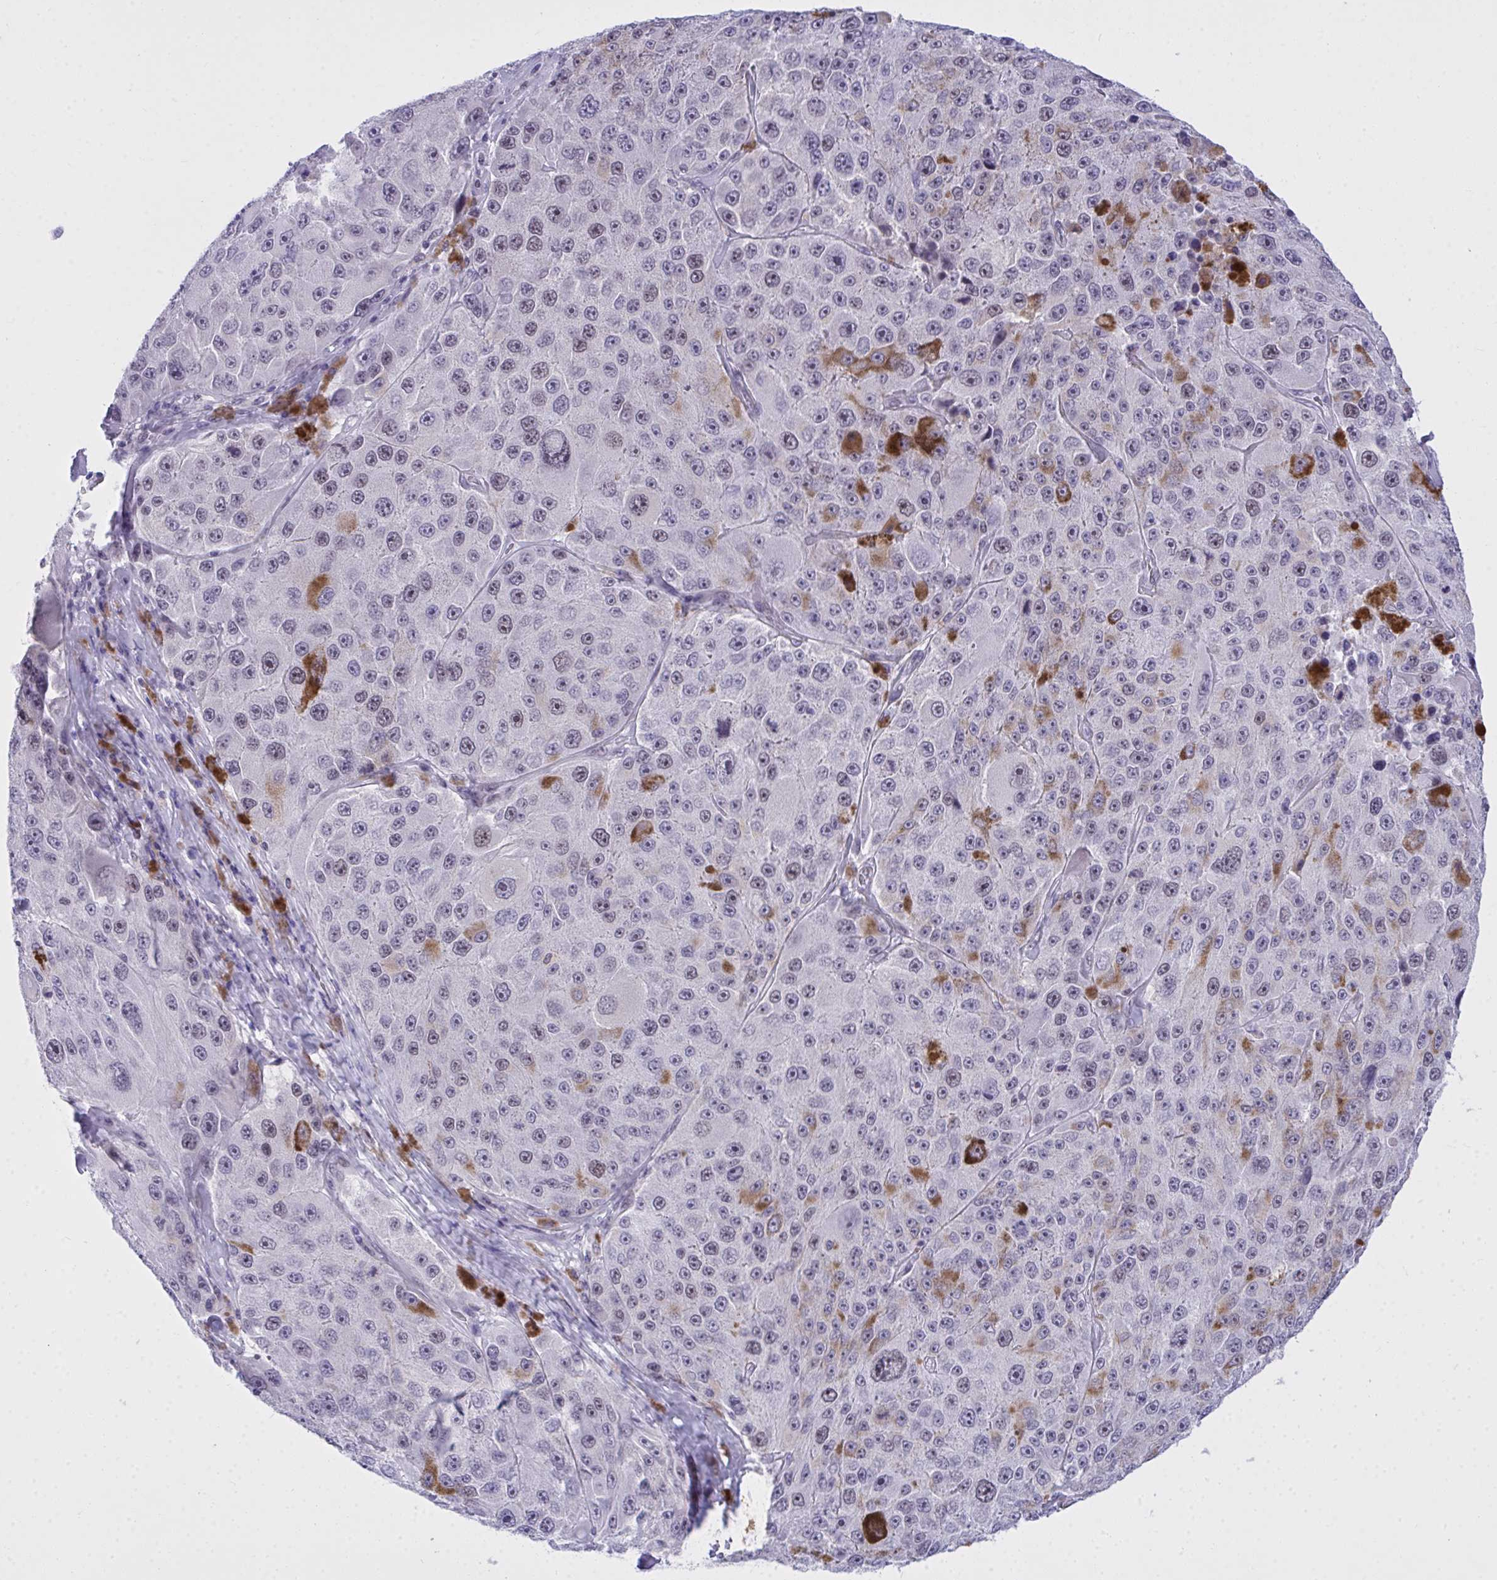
{"staining": {"intensity": "weak", "quantity": "<25%", "location": "nuclear"}, "tissue": "melanoma", "cell_type": "Tumor cells", "image_type": "cancer", "snomed": [{"axis": "morphology", "description": "Malignant melanoma, Metastatic site"}, {"axis": "topography", "description": "Lymph node"}], "caption": "This is an immunohistochemistry (IHC) photomicrograph of human melanoma. There is no staining in tumor cells.", "gene": "TEAD4", "patient": {"sex": "male", "age": 62}}